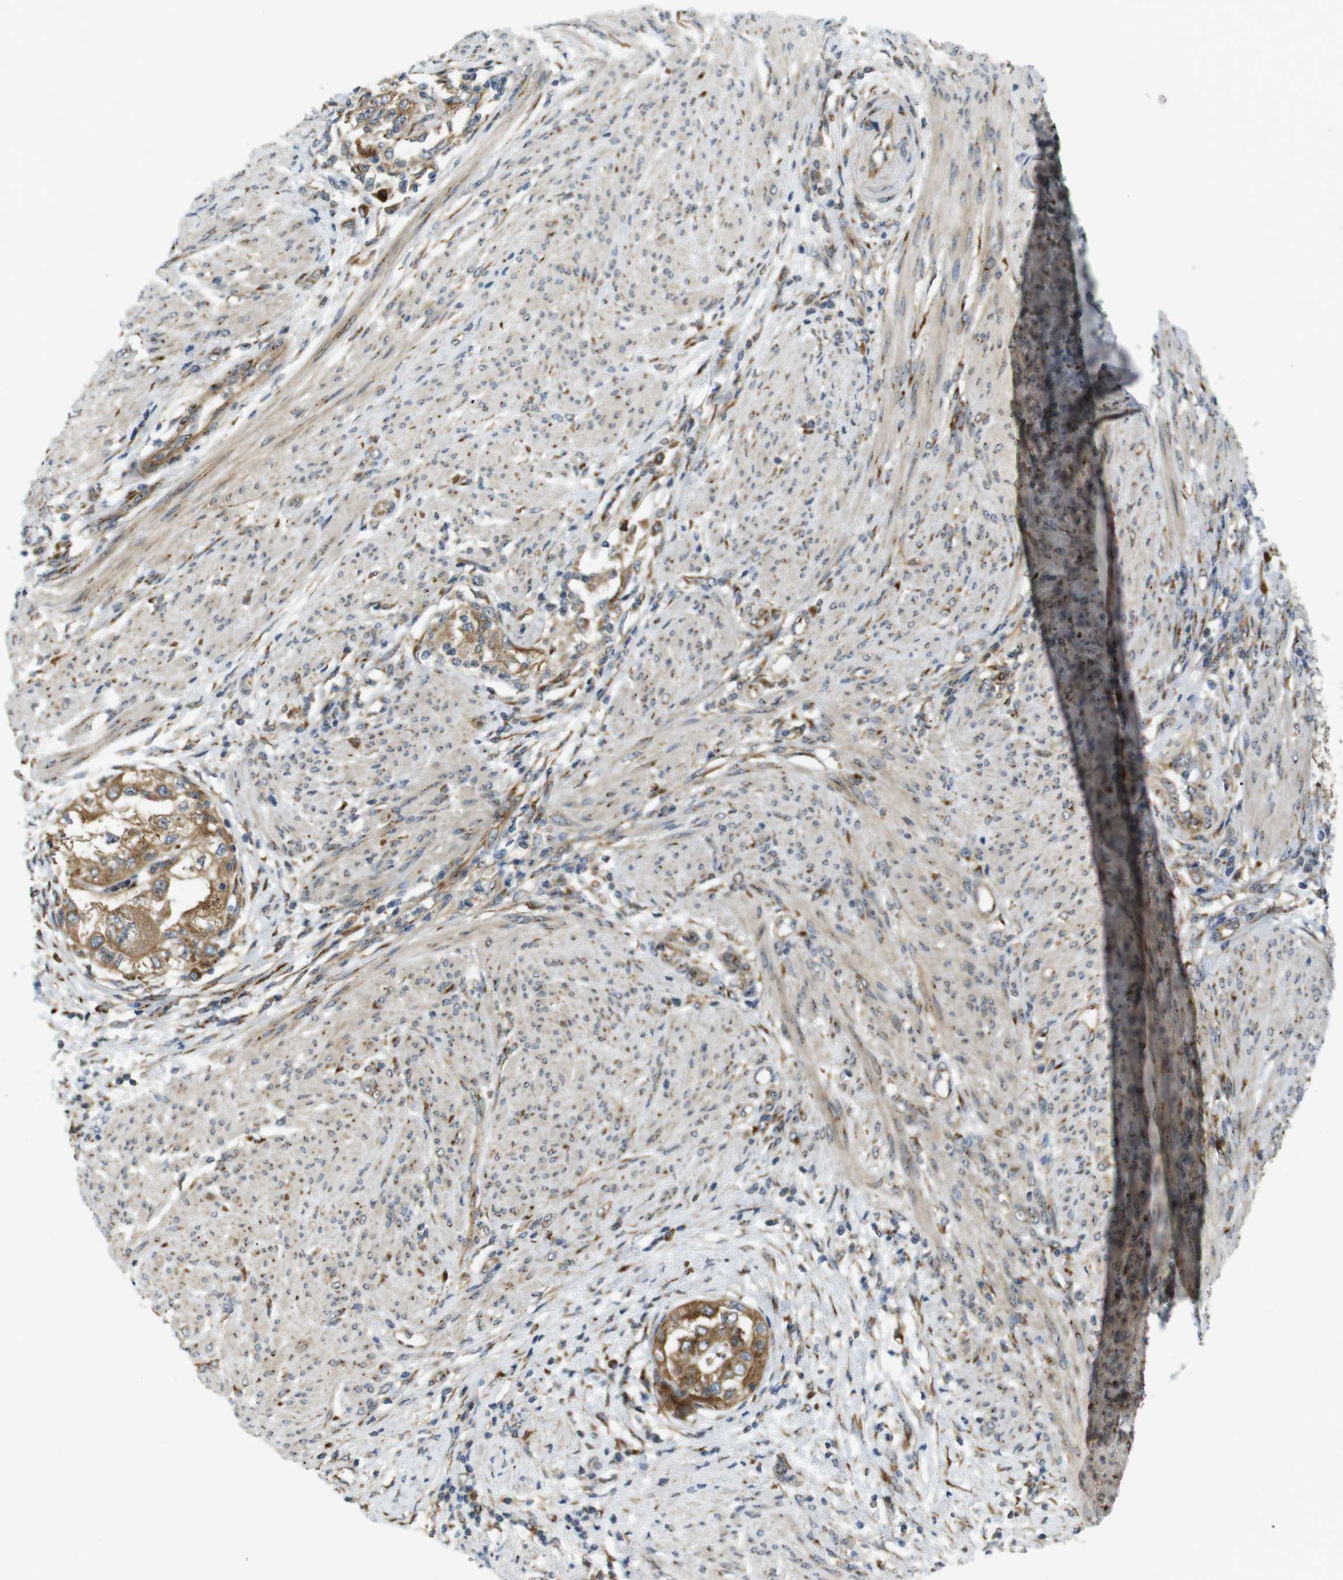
{"staining": {"intensity": "moderate", "quantity": ">75%", "location": "cytoplasmic/membranous"}, "tissue": "endometrial cancer", "cell_type": "Tumor cells", "image_type": "cancer", "snomed": [{"axis": "morphology", "description": "Adenocarcinoma, NOS"}, {"axis": "topography", "description": "Endometrium"}], "caption": "Immunohistochemistry (IHC) (DAB) staining of human adenocarcinoma (endometrial) exhibits moderate cytoplasmic/membranous protein expression in about >75% of tumor cells.", "gene": "TMEM143", "patient": {"sex": "female", "age": 85}}